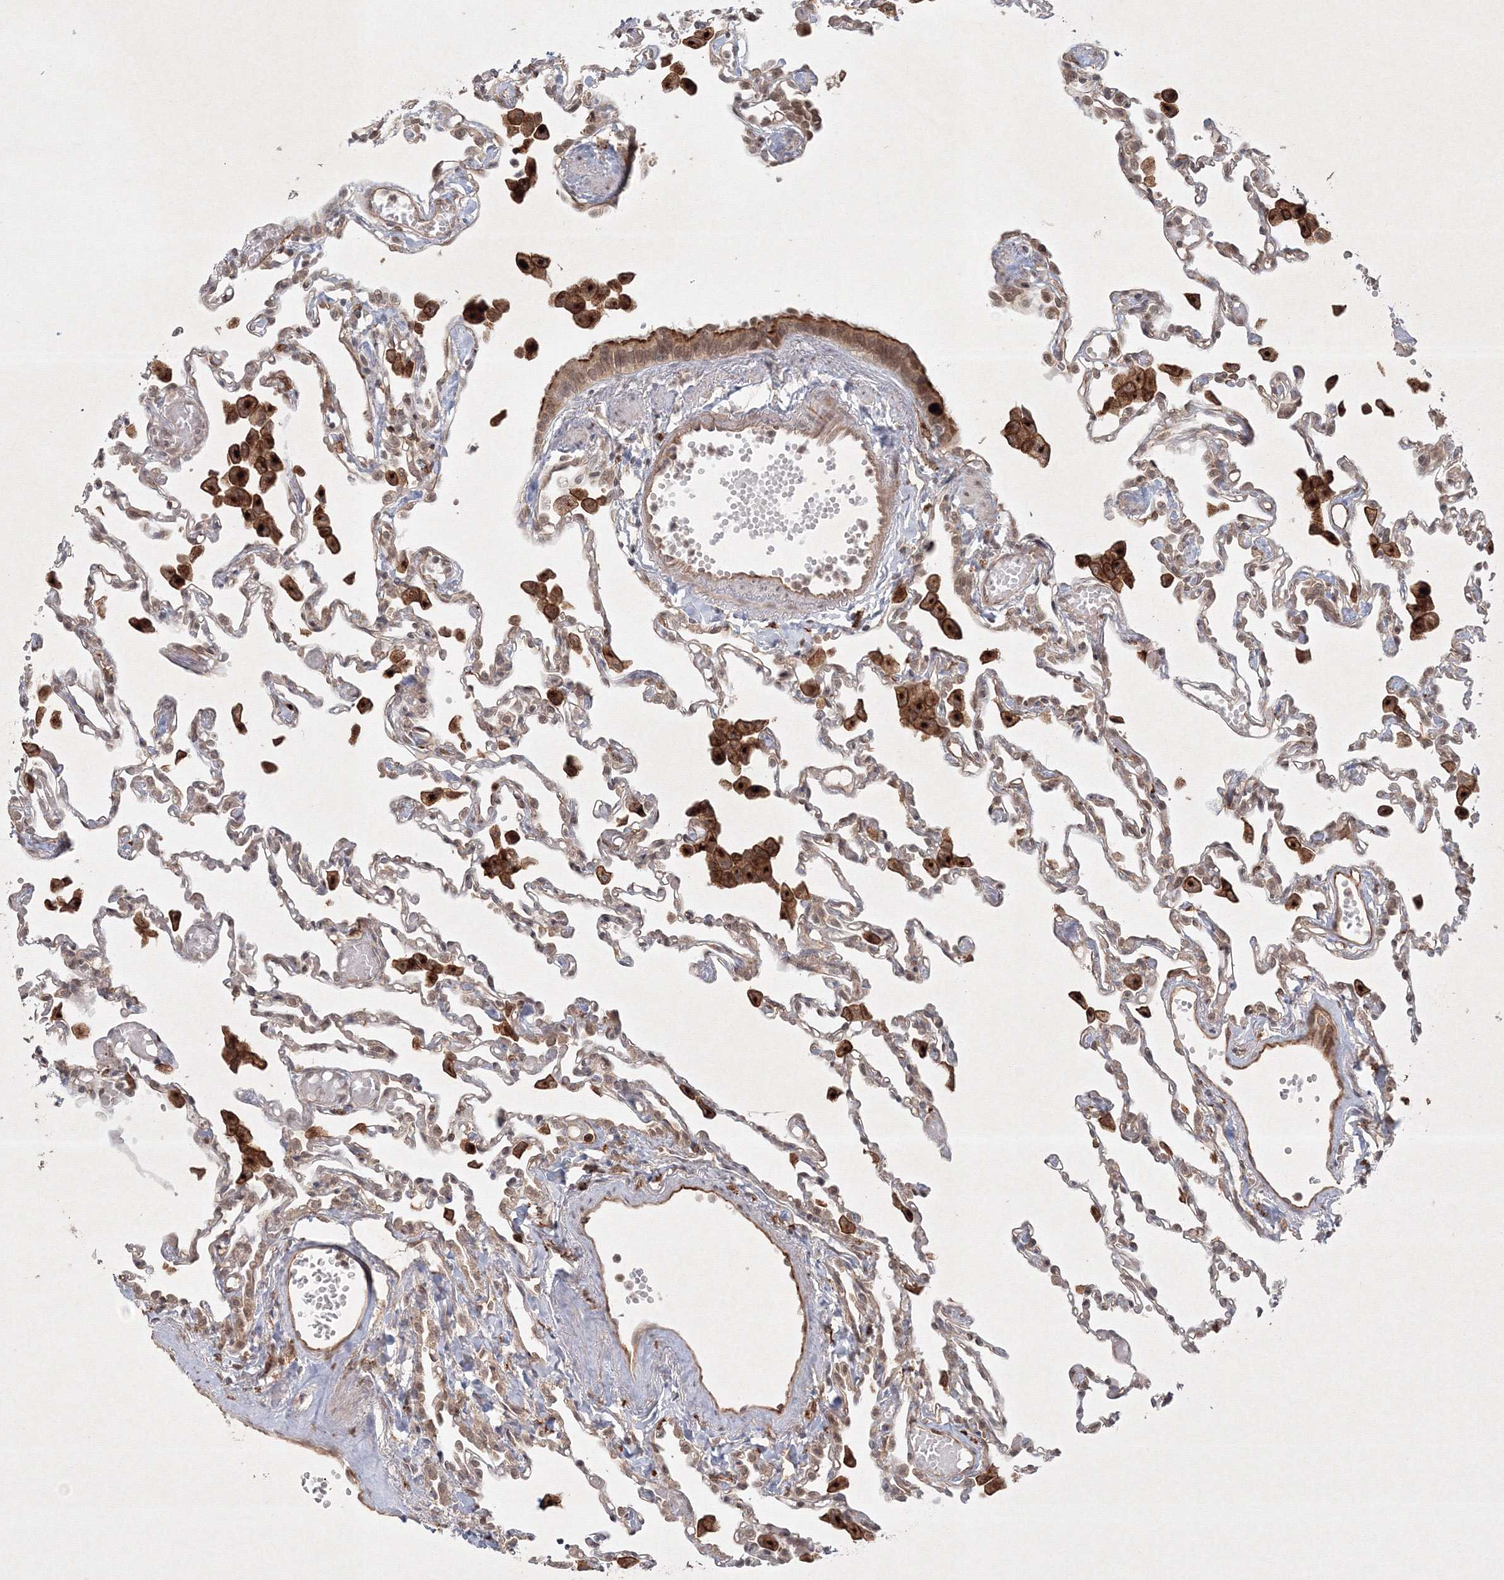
{"staining": {"intensity": "moderate", "quantity": ">75%", "location": "cytoplasmic/membranous,nuclear"}, "tissue": "lung", "cell_type": "Alveolar cells", "image_type": "normal", "snomed": [{"axis": "morphology", "description": "Normal tissue, NOS"}, {"axis": "topography", "description": "Bronchus"}, {"axis": "topography", "description": "Lung"}], "caption": "A high-resolution photomicrograph shows immunohistochemistry (IHC) staining of unremarkable lung, which demonstrates moderate cytoplasmic/membranous,nuclear positivity in approximately >75% of alveolar cells.", "gene": "KIF20A", "patient": {"sex": "female", "age": 49}}